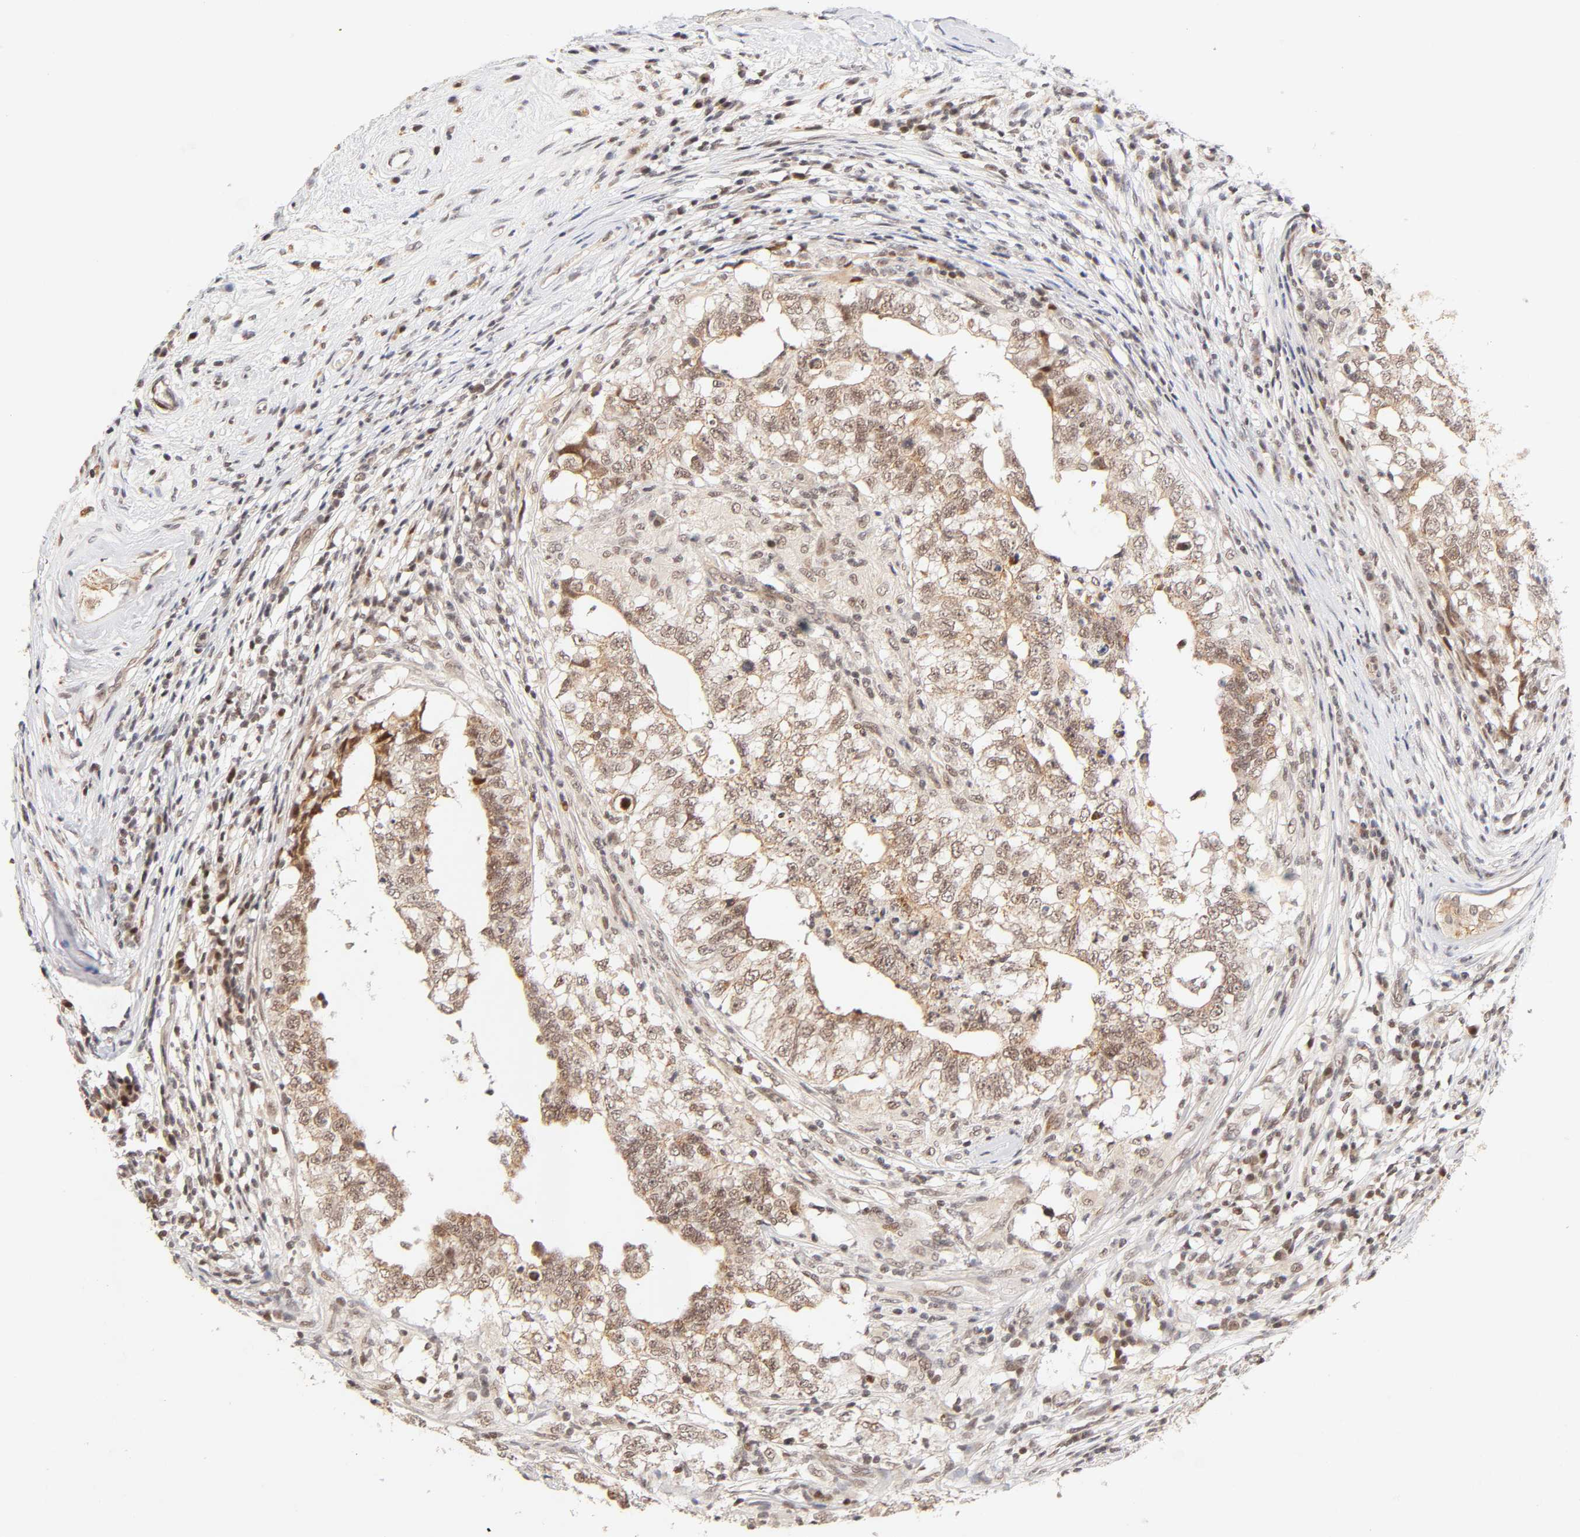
{"staining": {"intensity": "weak", "quantity": "25%-75%", "location": "cytoplasmic/membranous,nuclear"}, "tissue": "testis cancer", "cell_type": "Tumor cells", "image_type": "cancer", "snomed": [{"axis": "morphology", "description": "Carcinoma, Embryonal, NOS"}, {"axis": "topography", "description": "Testis"}], "caption": "Protein staining exhibits weak cytoplasmic/membranous and nuclear expression in about 25%-75% of tumor cells in embryonal carcinoma (testis). (DAB = brown stain, brightfield microscopy at high magnification).", "gene": "TAF10", "patient": {"sex": "male", "age": 21}}